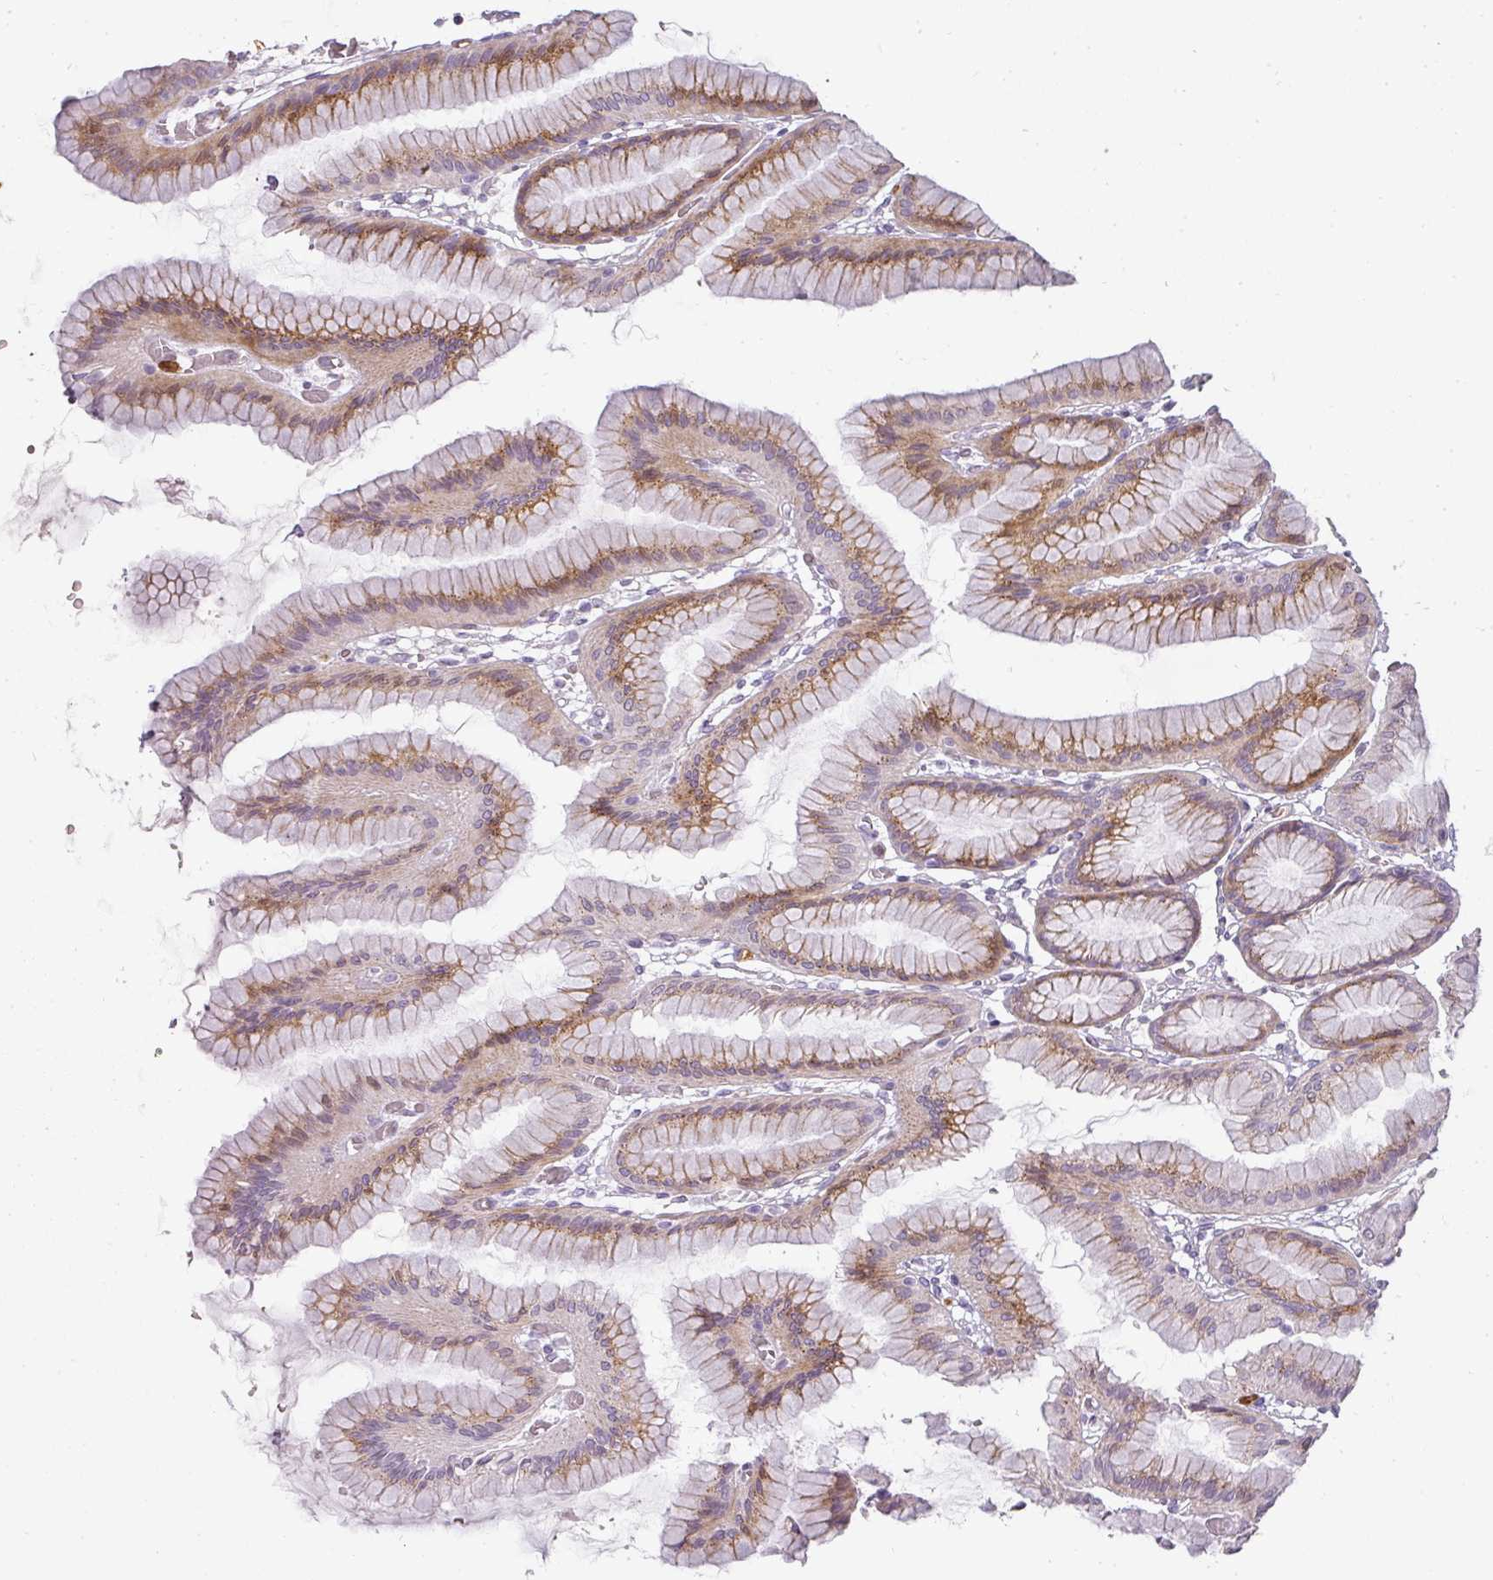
{"staining": {"intensity": "moderate", "quantity": "25%-75%", "location": "cytoplasmic/membranous"}, "tissue": "stomach", "cell_type": "Glandular cells", "image_type": "normal", "snomed": [{"axis": "morphology", "description": "Normal tissue, NOS"}, {"axis": "morphology", "description": "Adenocarcinoma, NOS"}, {"axis": "morphology", "description": "Adenocarcinoma, High grade"}, {"axis": "topography", "description": "Stomach, upper"}, {"axis": "topography", "description": "Stomach"}], "caption": "Immunohistochemical staining of benign human stomach shows medium levels of moderate cytoplasmic/membranous positivity in about 25%-75% of glandular cells. Nuclei are stained in blue.", "gene": "BIK", "patient": {"sex": "female", "age": 65}}